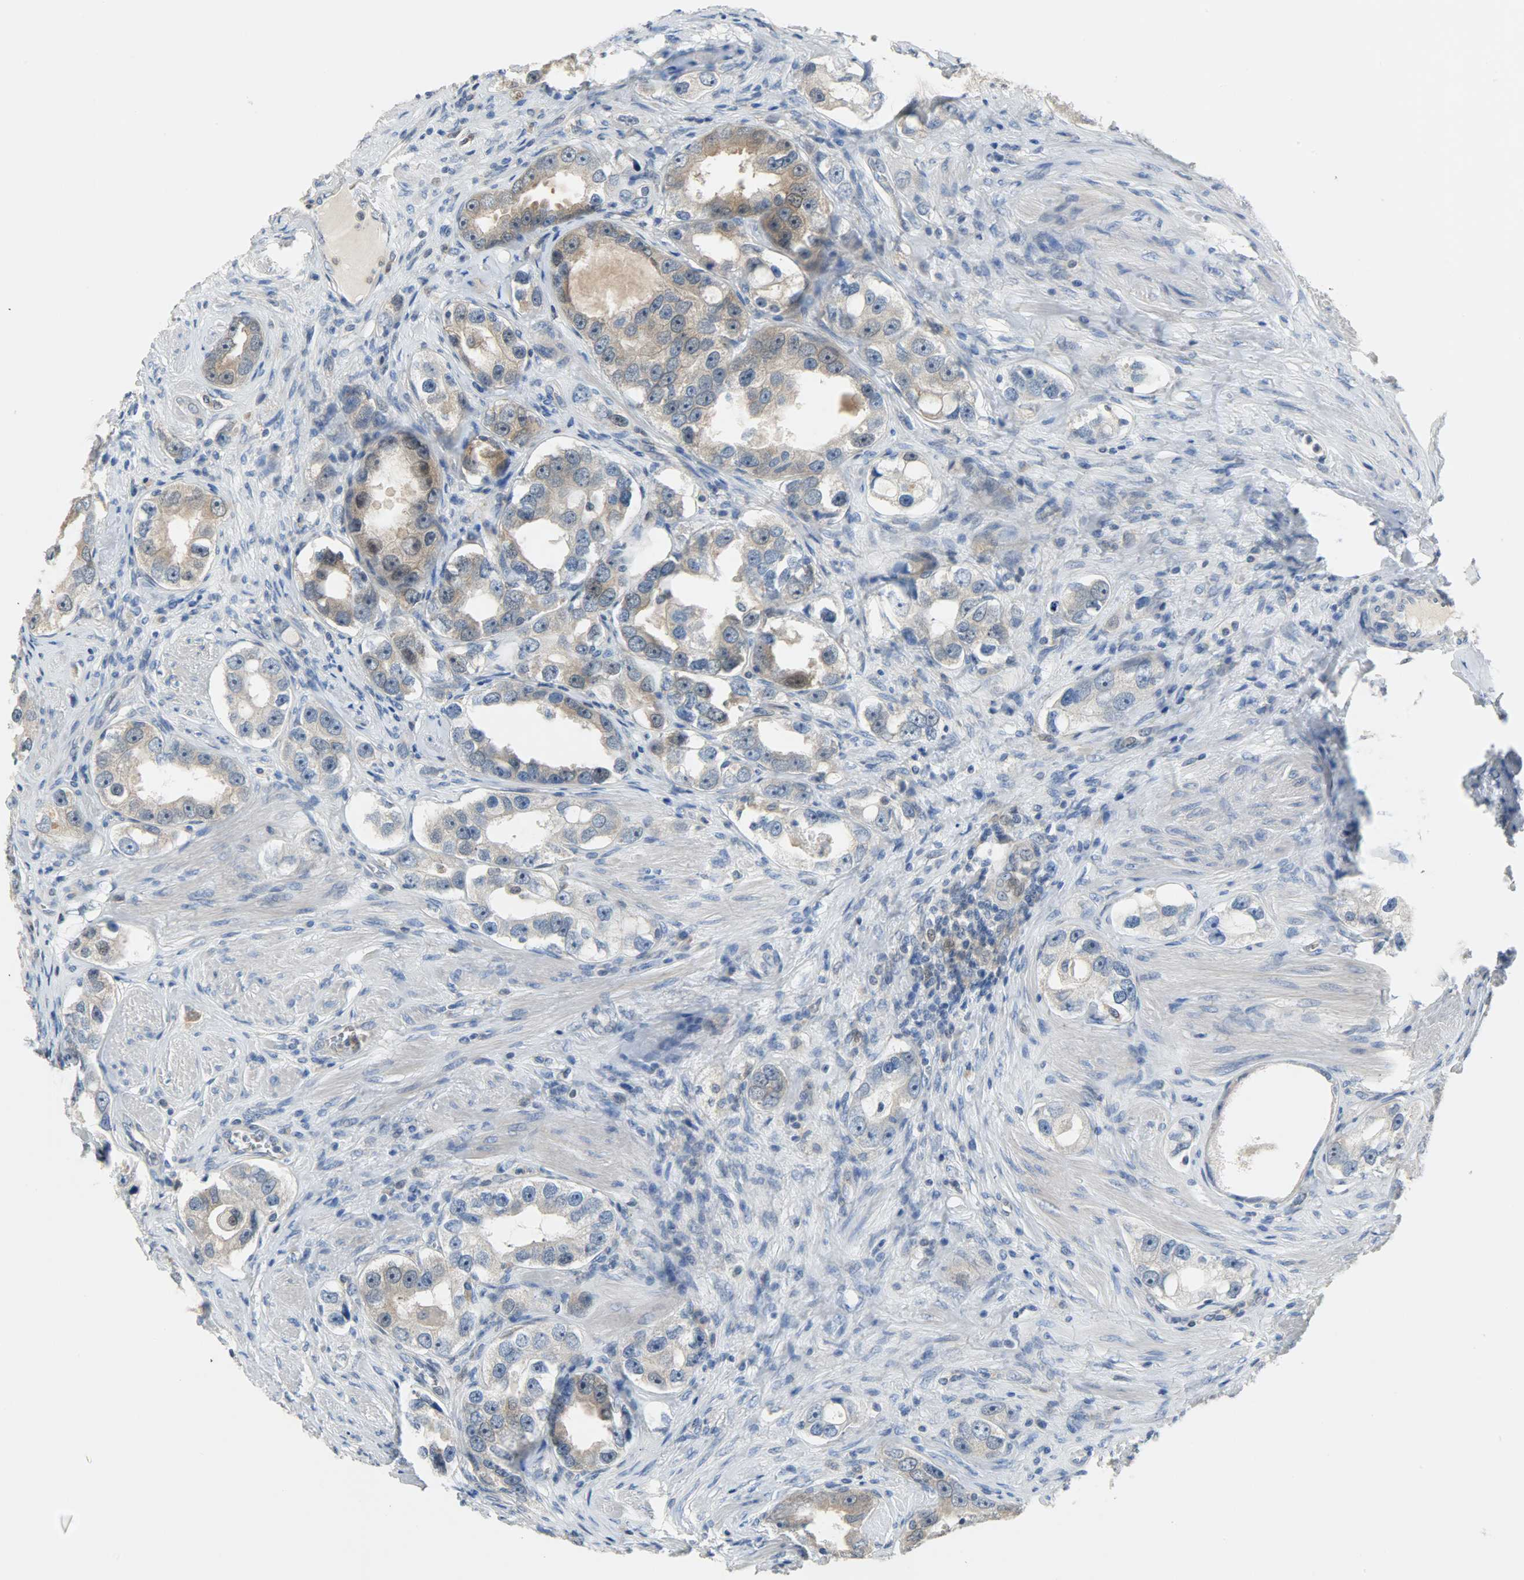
{"staining": {"intensity": "moderate", "quantity": ">75%", "location": "cytoplasmic/membranous"}, "tissue": "prostate cancer", "cell_type": "Tumor cells", "image_type": "cancer", "snomed": [{"axis": "morphology", "description": "Adenocarcinoma, High grade"}, {"axis": "topography", "description": "Prostate"}], "caption": "Prostate cancer stained for a protein shows moderate cytoplasmic/membranous positivity in tumor cells.", "gene": "EIF4EBP1", "patient": {"sex": "male", "age": 63}}